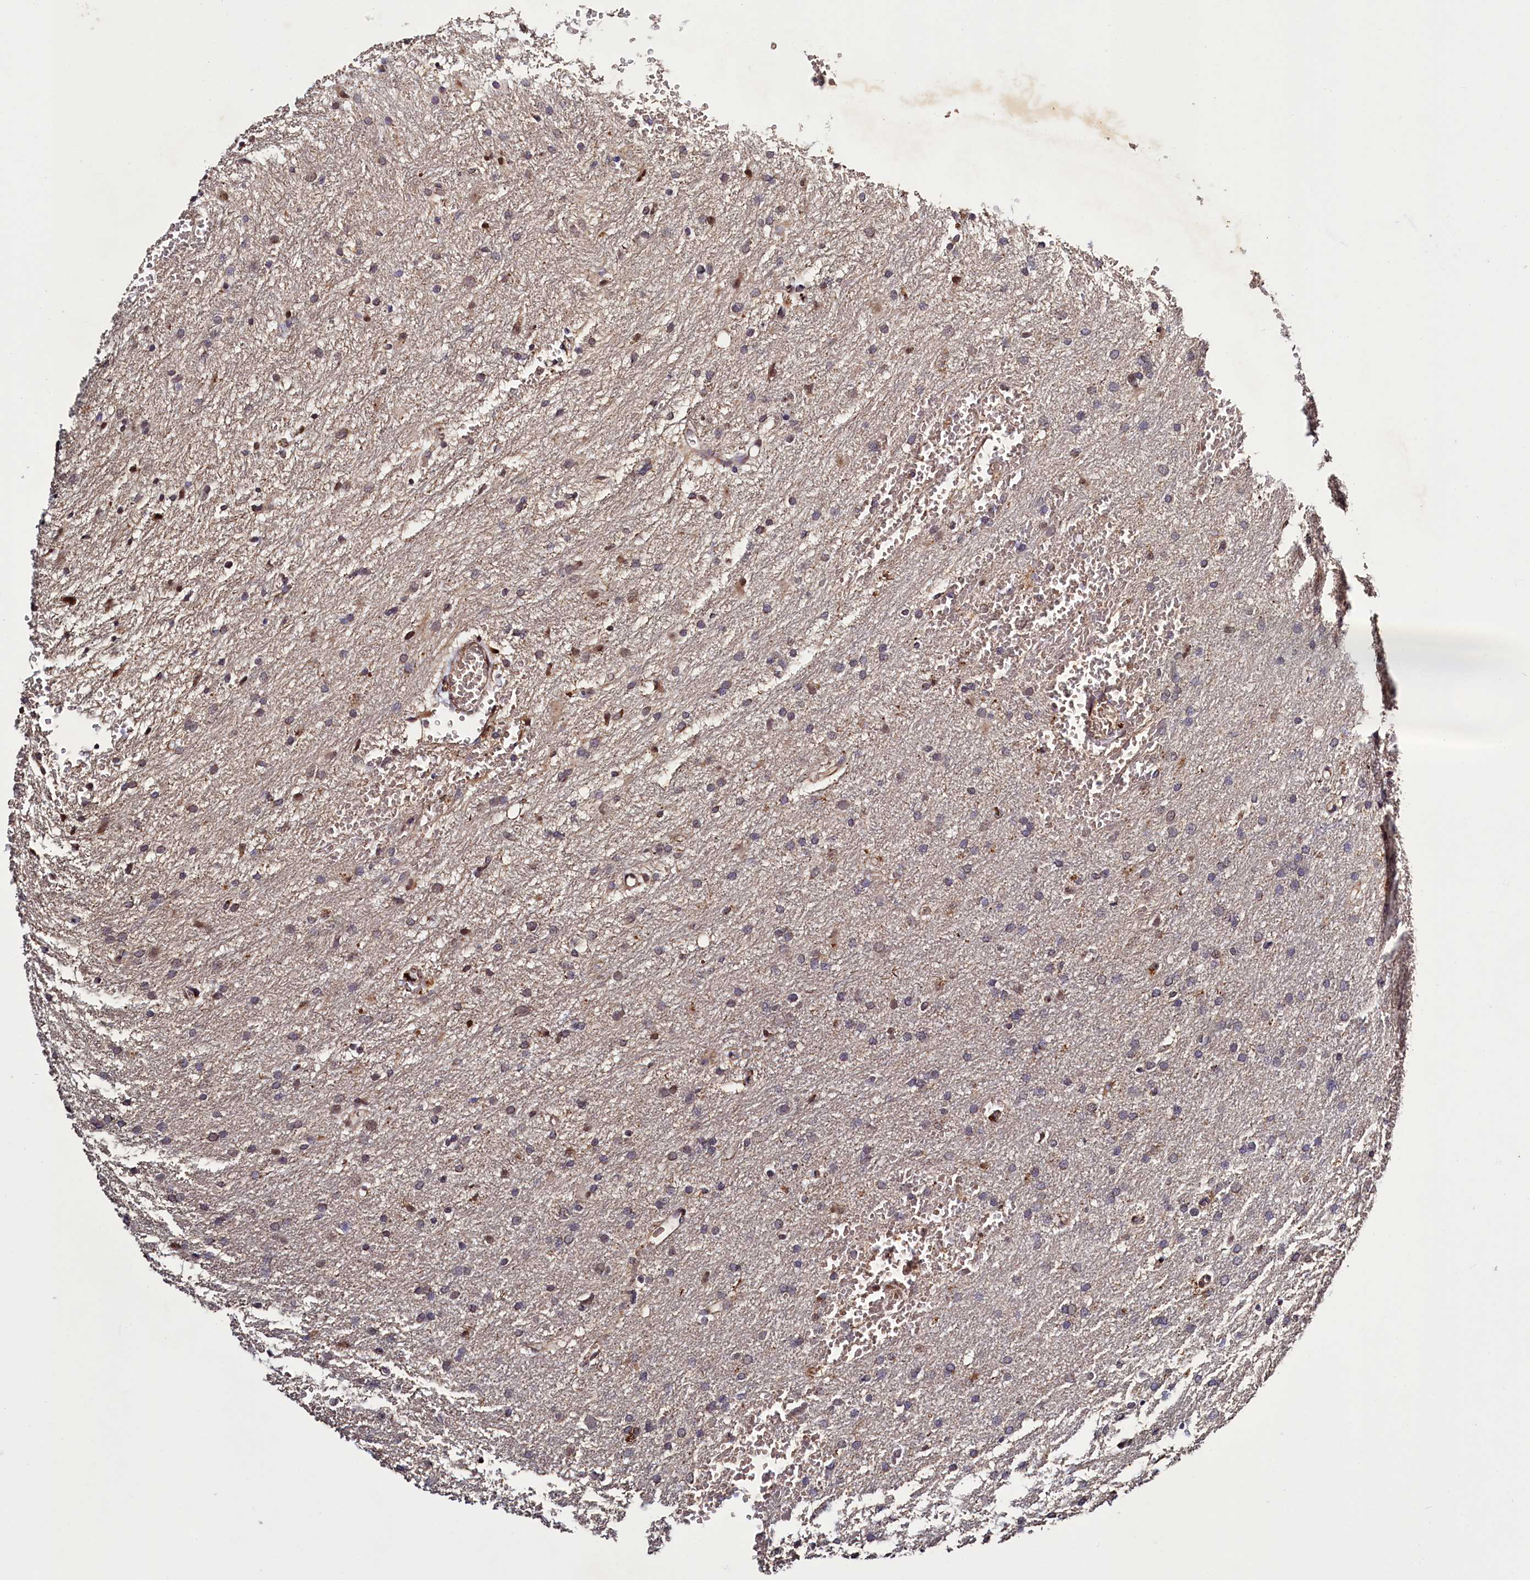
{"staining": {"intensity": "negative", "quantity": "none", "location": "none"}, "tissue": "glioma", "cell_type": "Tumor cells", "image_type": "cancer", "snomed": [{"axis": "morphology", "description": "Glioma, malignant, High grade"}, {"axis": "topography", "description": "Cerebral cortex"}], "caption": "This is an IHC micrograph of human high-grade glioma (malignant). There is no expression in tumor cells.", "gene": "DYNC2H1", "patient": {"sex": "female", "age": 36}}